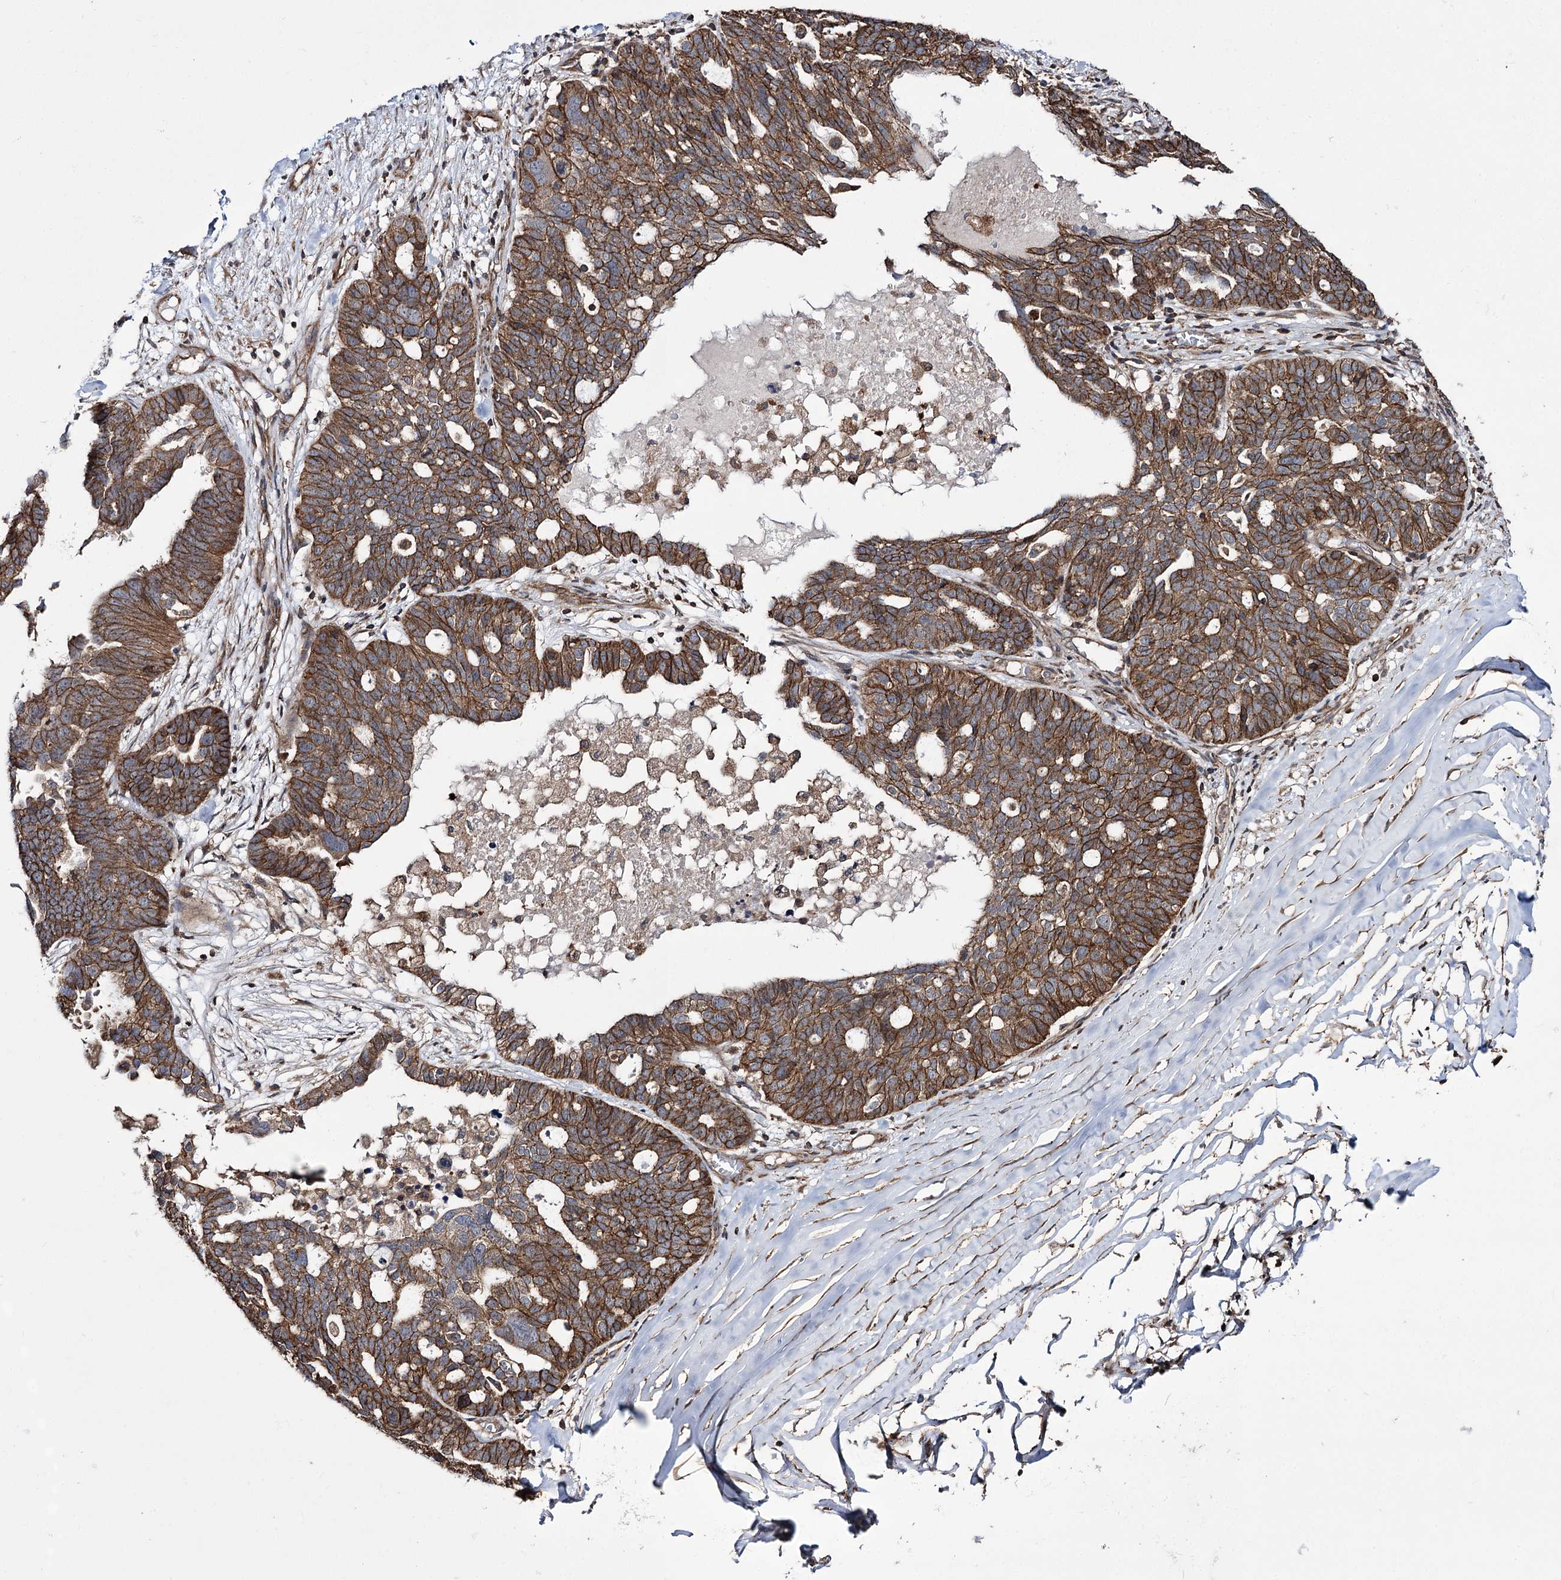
{"staining": {"intensity": "strong", "quantity": ">75%", "location": "cytoplasmic/membranous"}, "tissue": "ovarian cancer", "cell_type": "Tumor cells", "image_type": "cancer", "snomed": [{"axis": "morphology", "description": "Cystadenocarcinoma, serous, NOS"}, {"axis": "topography", "description": "Ovary"}], "caption": "IHC of serous cystadenocarcinoma (ovarian) demonstrates high levels of strong cytoplasmic/membranous staining in approximately >75% of tumor cells.", "gene": "DHX29", "patient": {"sex": "female", "age": 59}}